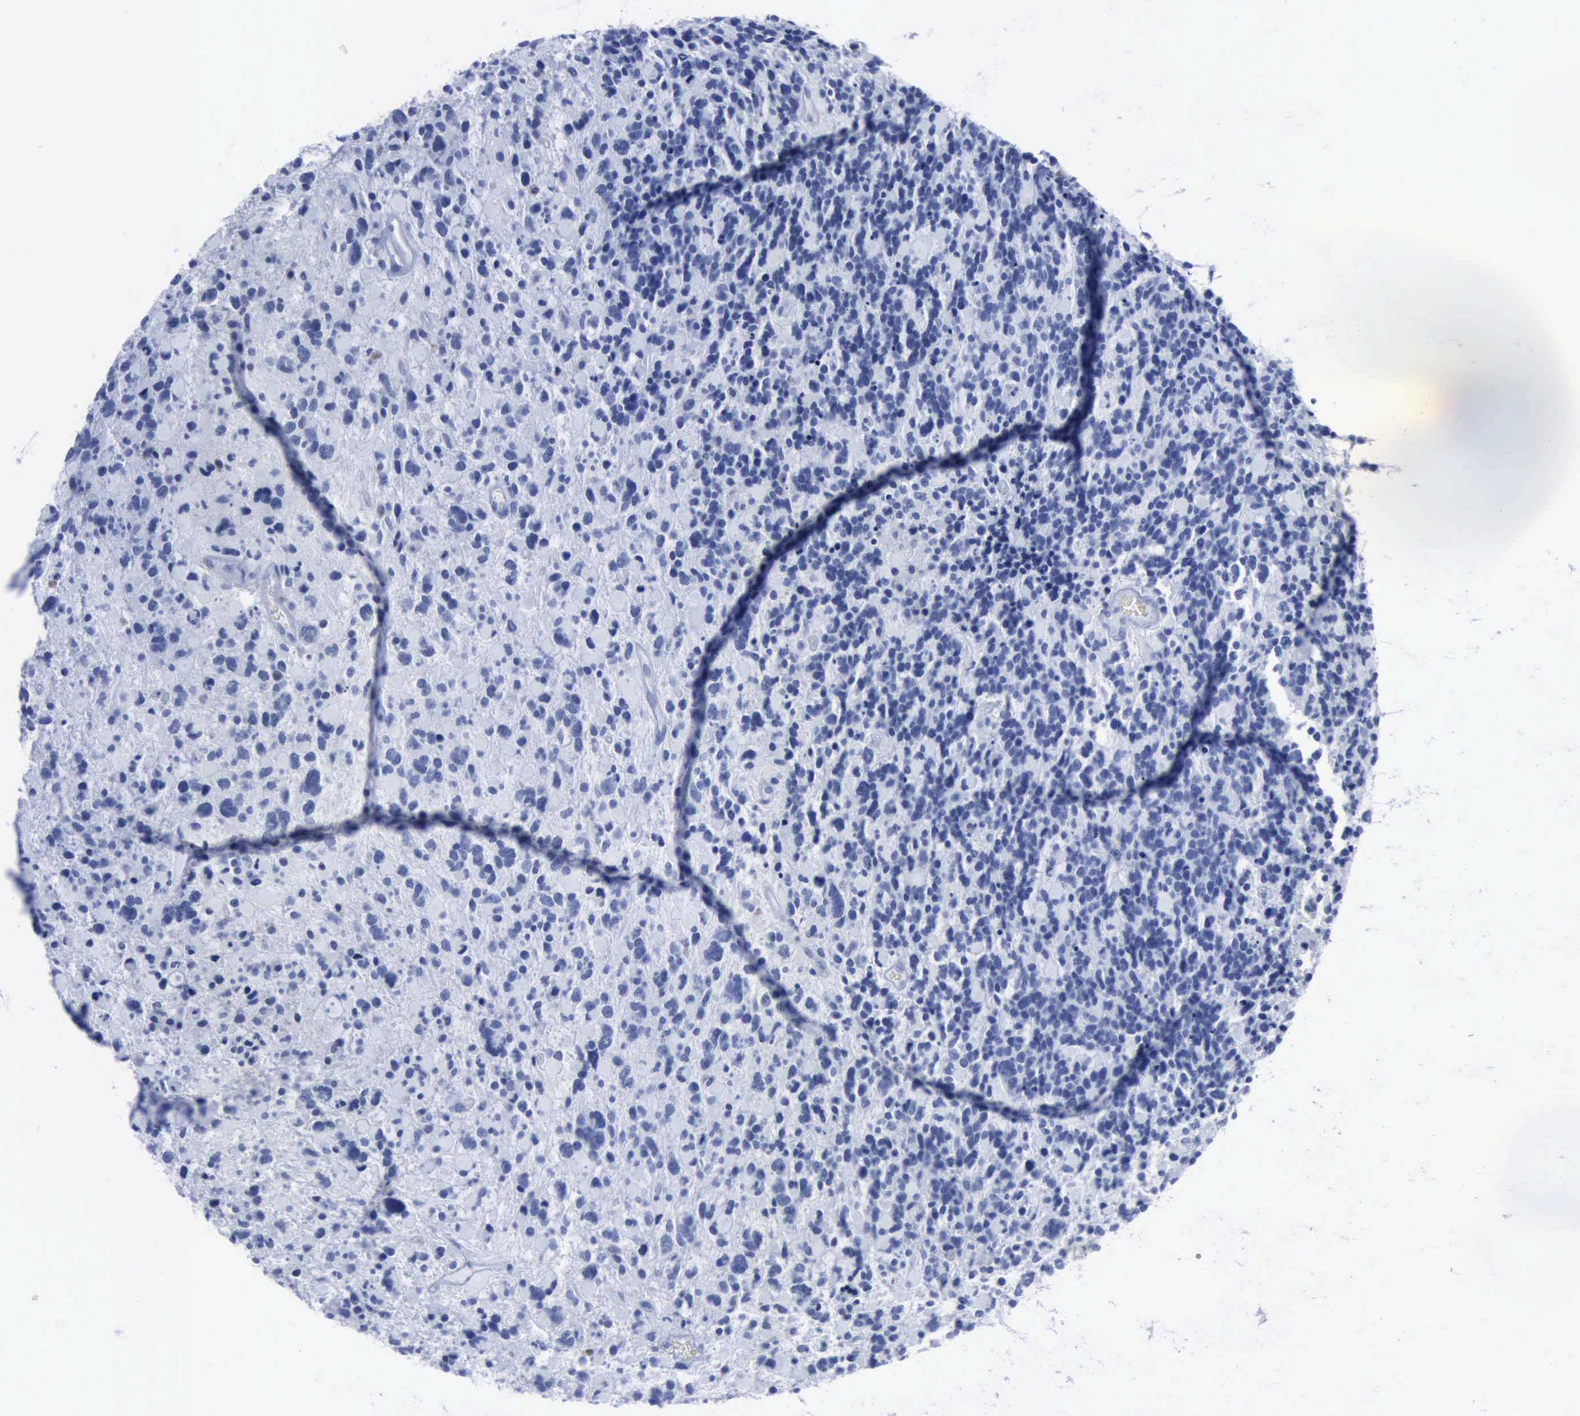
{"staining": {"intensity": "negative", "quantity": "none", "location": "none"}, "tissue": "glioma", "cell_type": "Tumor cells", "image_type": "cancer", "snomed": [{"axis": "morphology", "description": "Glioma, malignant, High grade"}, {"axis": "topography", "description": "Brain"}], "caption": "High magnification brightfield microscopy of glioma stained with DAB (3,3'-diaminobenzidine) (brown) and counterstained with hematoxylin (blue): tumor cells show no significant positivity.", "gene": "CSTA", "patient": {"sex": "female", "age": 37}}